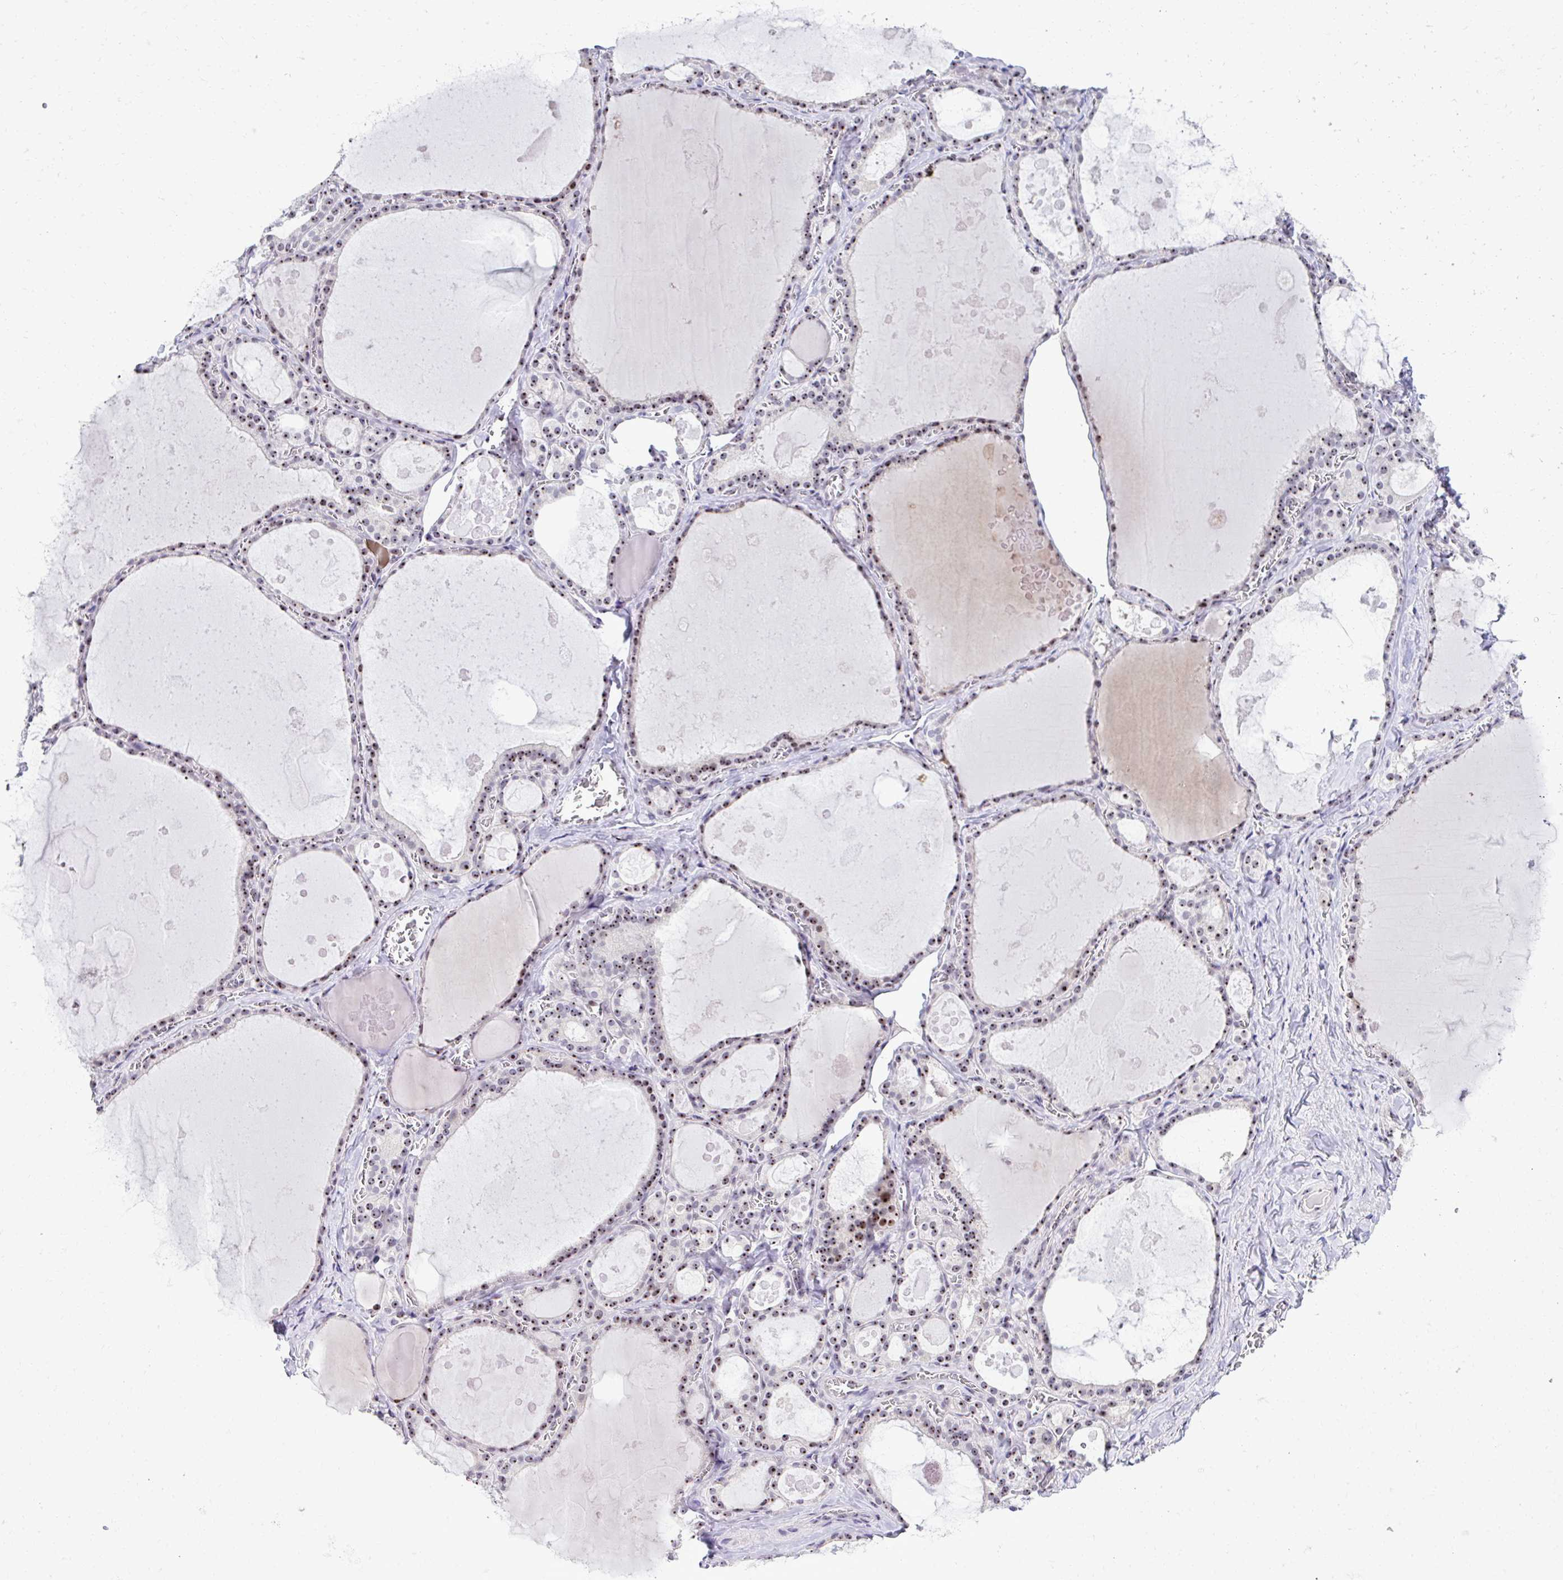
{"staining": {"intensity": "strong", "quantity": ">75%", "location": "nuclear"}, "tissue": "thyroid gland", "cell_type": "Glandular cells", "image_type": "normal", "snomed": [{"axis": "morphology", "description": "Normal tissue, NOS"}, {"axis": "topography", "description": "Thyroid gland"}], "caption": "Immunohistochemical staining of normal human thyroid gland displays high levels of strong nuclear staining in about >75% of glandular cells.", "gene": "CEP72", "patient": {"sex": "male", "age": 56}}